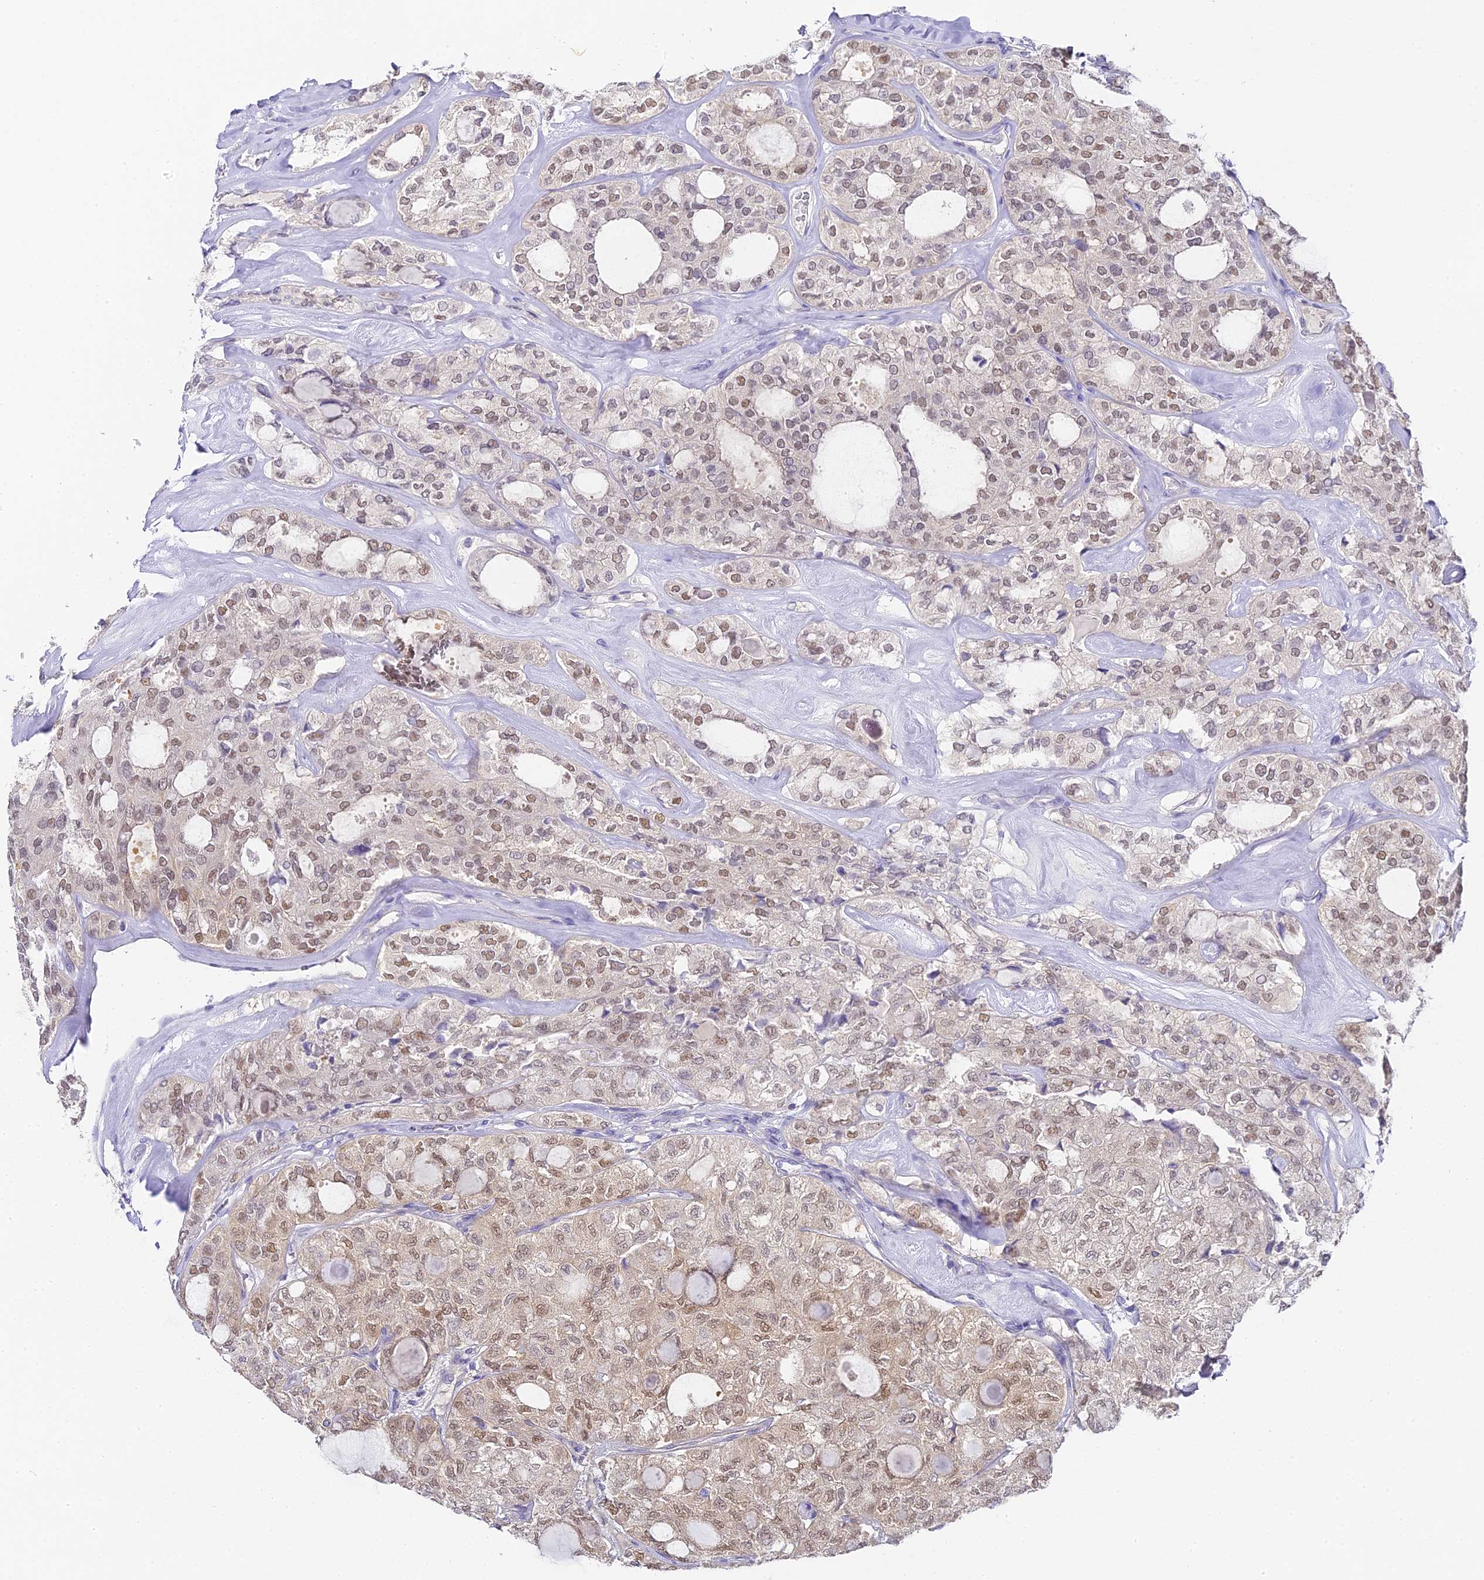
{"staining": {"intensity": "moderate", "quantity": ">75%", "location": "nuclear"}, "tissue": "thyroid cancer", "cell_type": "Tumor cells", "image_type": "cancer", "snomed": [{"axis": "morphology", "description": "Follicular adenoma carcinoma, NOS"}, {"axis": "topography", "description": "Thyroid gland"}], "caption": "Approximately >75% of tumor cells in thyroid cancer (follicular adenoma carcinoma) demonstrate moderate nuclear protein staining as visualized by brown immunohistochemical staining.", "gene": "ABHD14A-ACY1", "patient": {"sex": "male", "age": 75}}